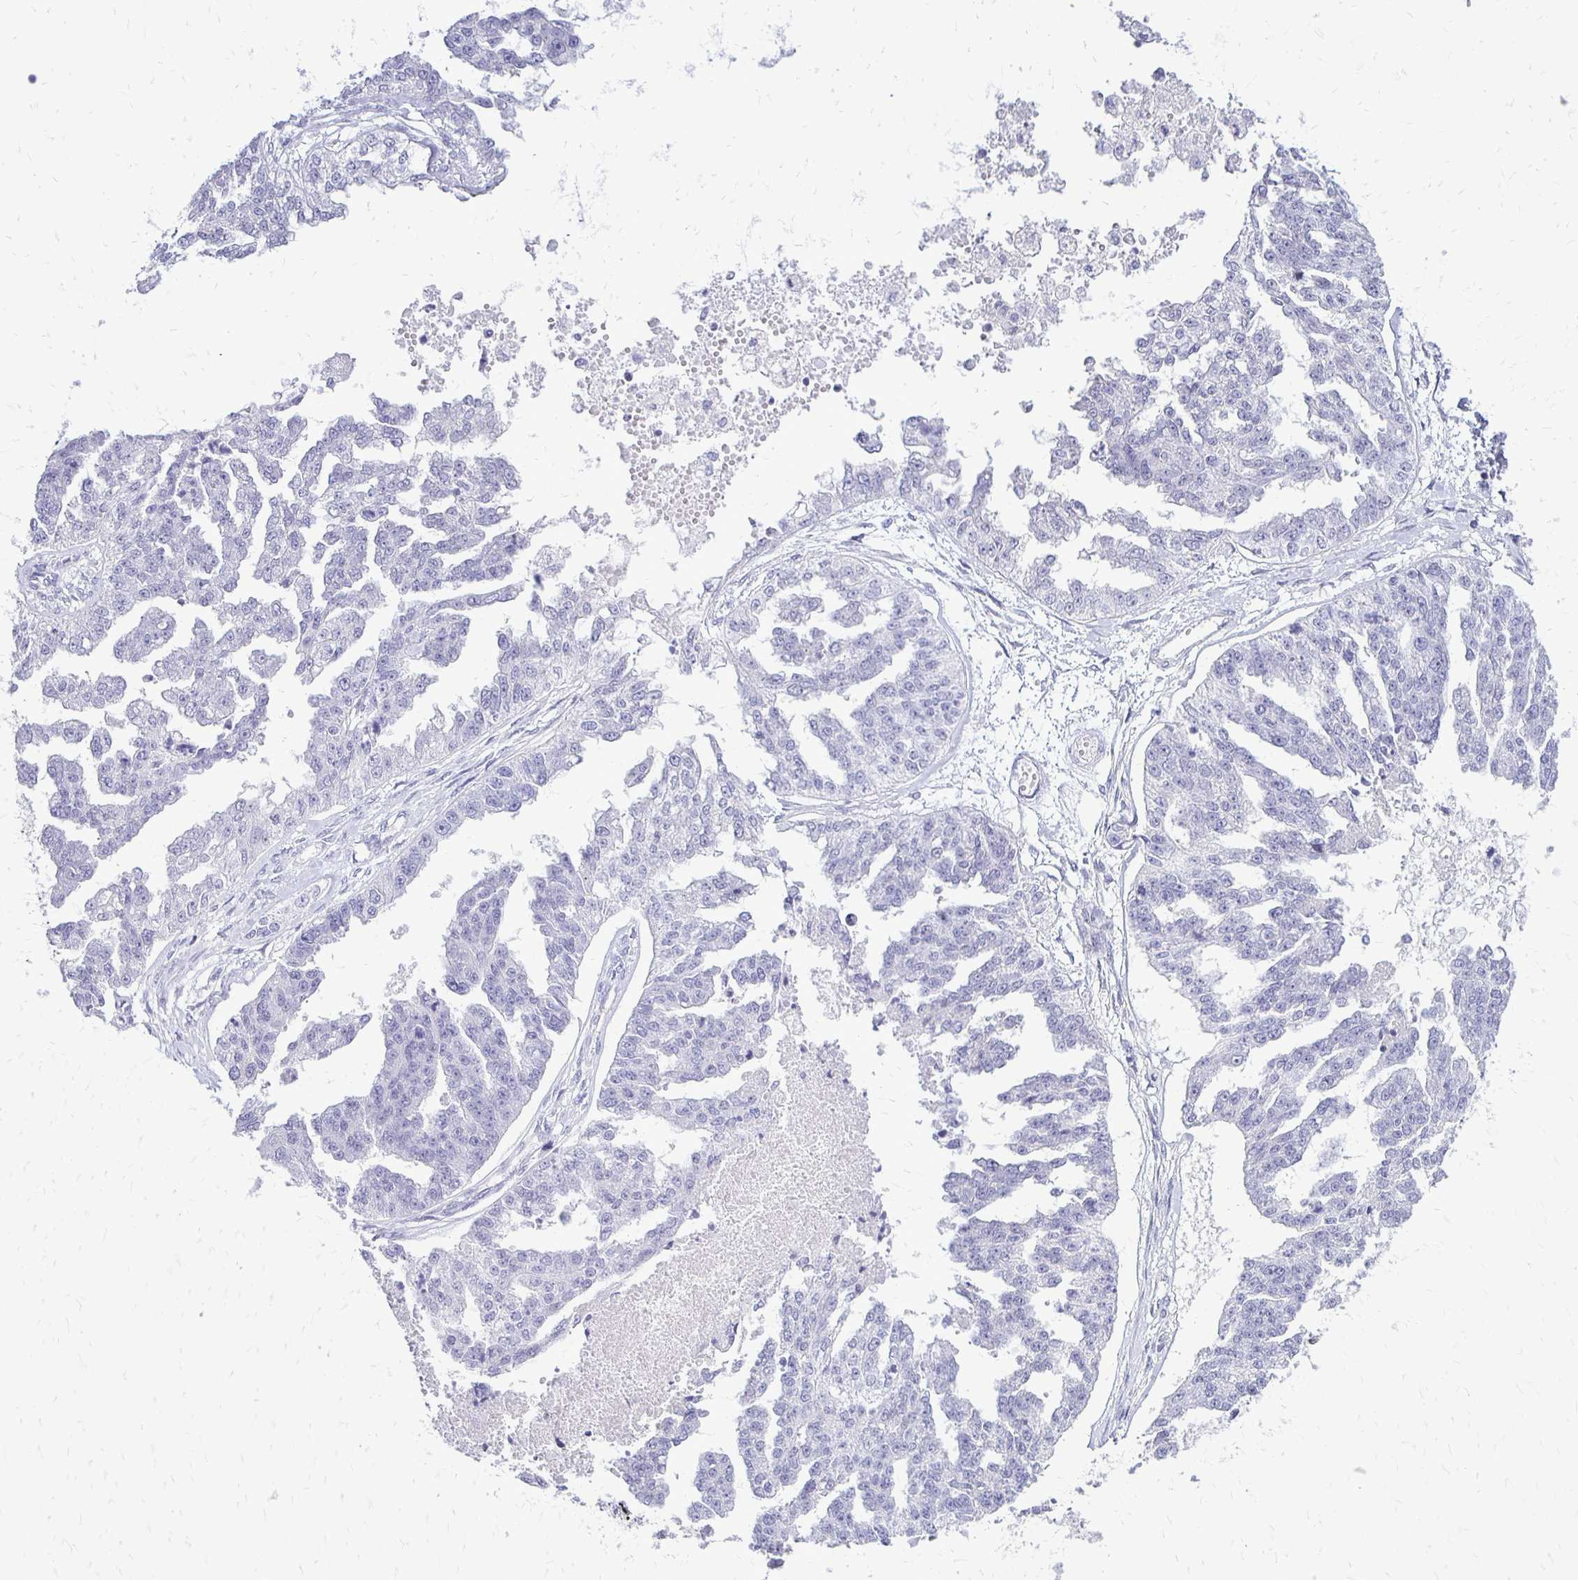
{"staining": {"intensity": "negative", "quantity": "none", "location": "none"}, "tissue": "ovarian cancer", "cell_type": "Tumor cells", "image_type": "cancer", "snomed": [{"axis": "morphology", "description": "Cystadenocarcinoma, serous, NOS"}, {"axis": "topography", "description": "Ovary"}], "caption": "Immunohistochemistry histopathology image of ovarian serous cystadenocarcinoma stained for a protein (brown), which exhibits no staining in tumor cells.", "gene": "EPYC", "patient": {"sex": "female", "age": 58}}